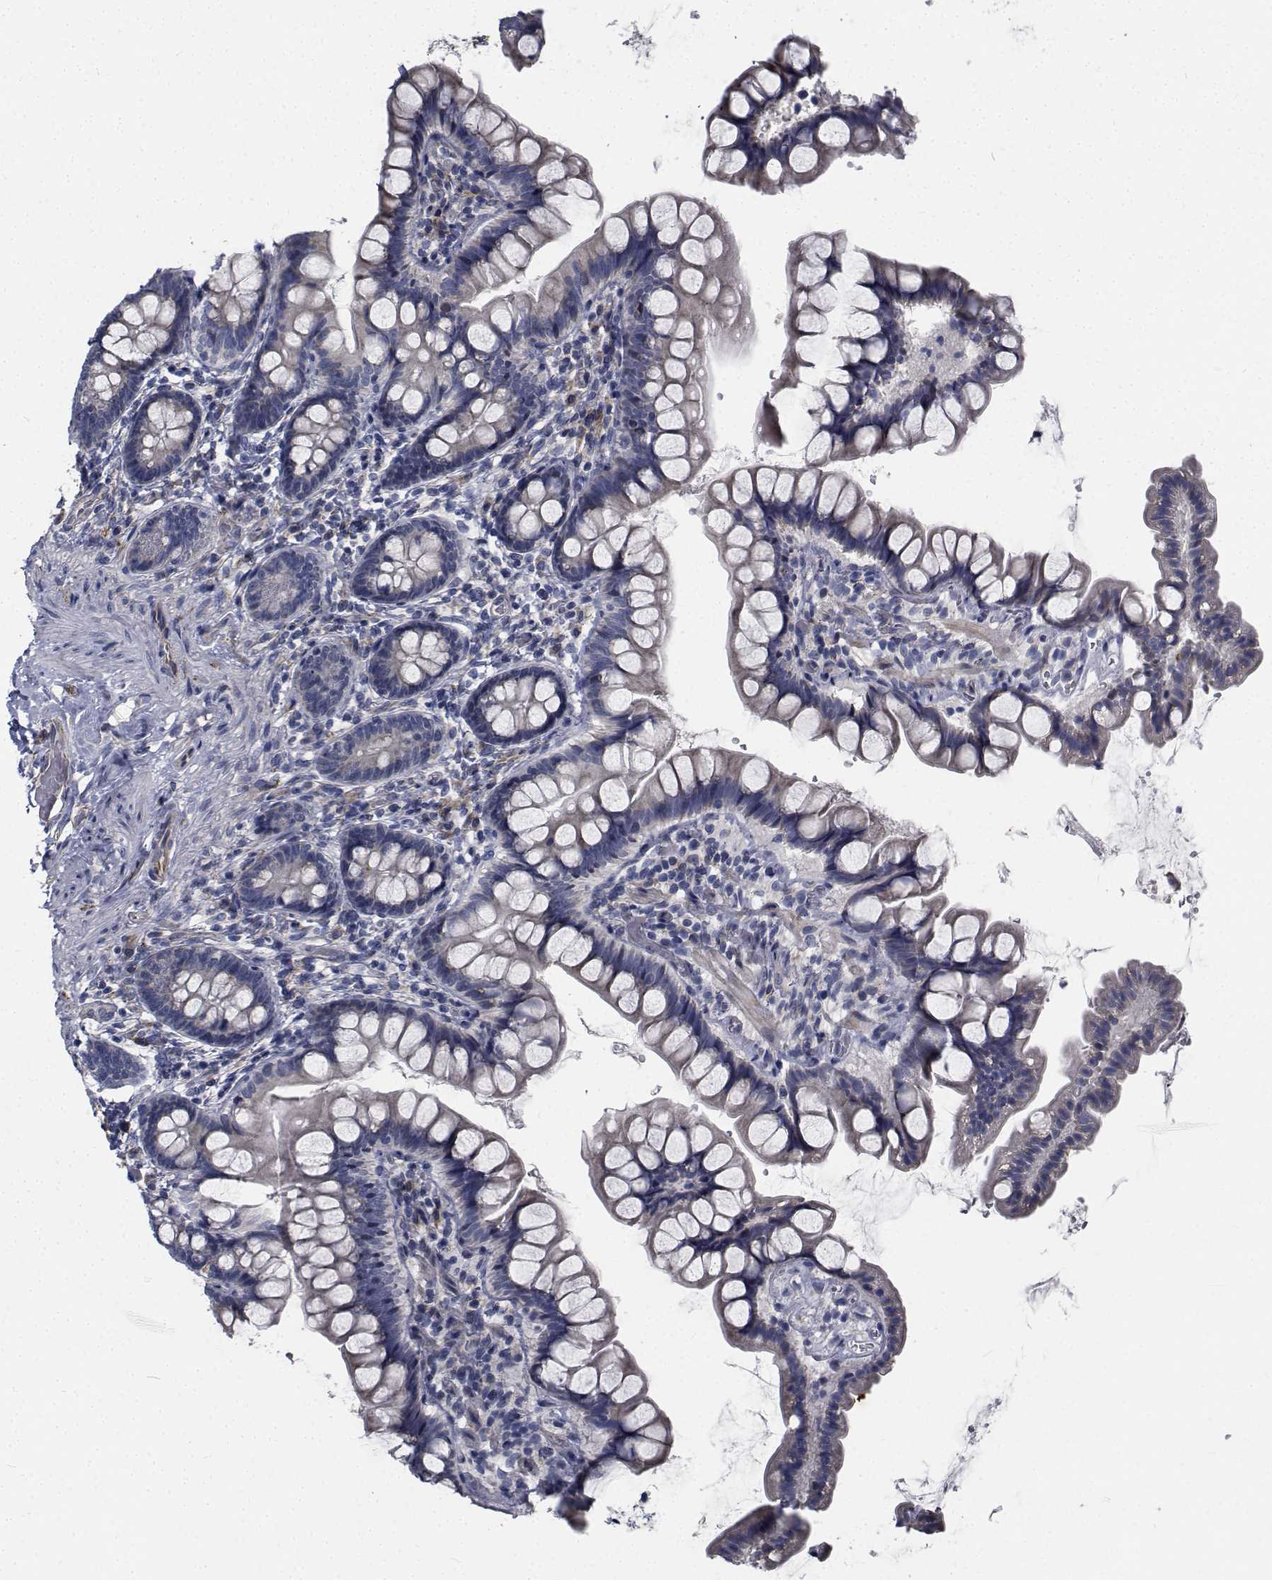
{"staining": {"intensity": "negative", "quantity": "none", "location": "none"}, "tissue": "small intestine", "cell_type": "Glandular cells", "image_type": "normal", "snomed": [{"axis": "morphology", "description": "Normal tissue, NOS"}, {"axis": "topography", "description": "Small intestine"}], "caption": "Photomicrograph shows no significant protein staining in glandular cells of unremarkable small intestine.", "gene": "TTBK1", "patient": {"sex": "male", "age": 70}}